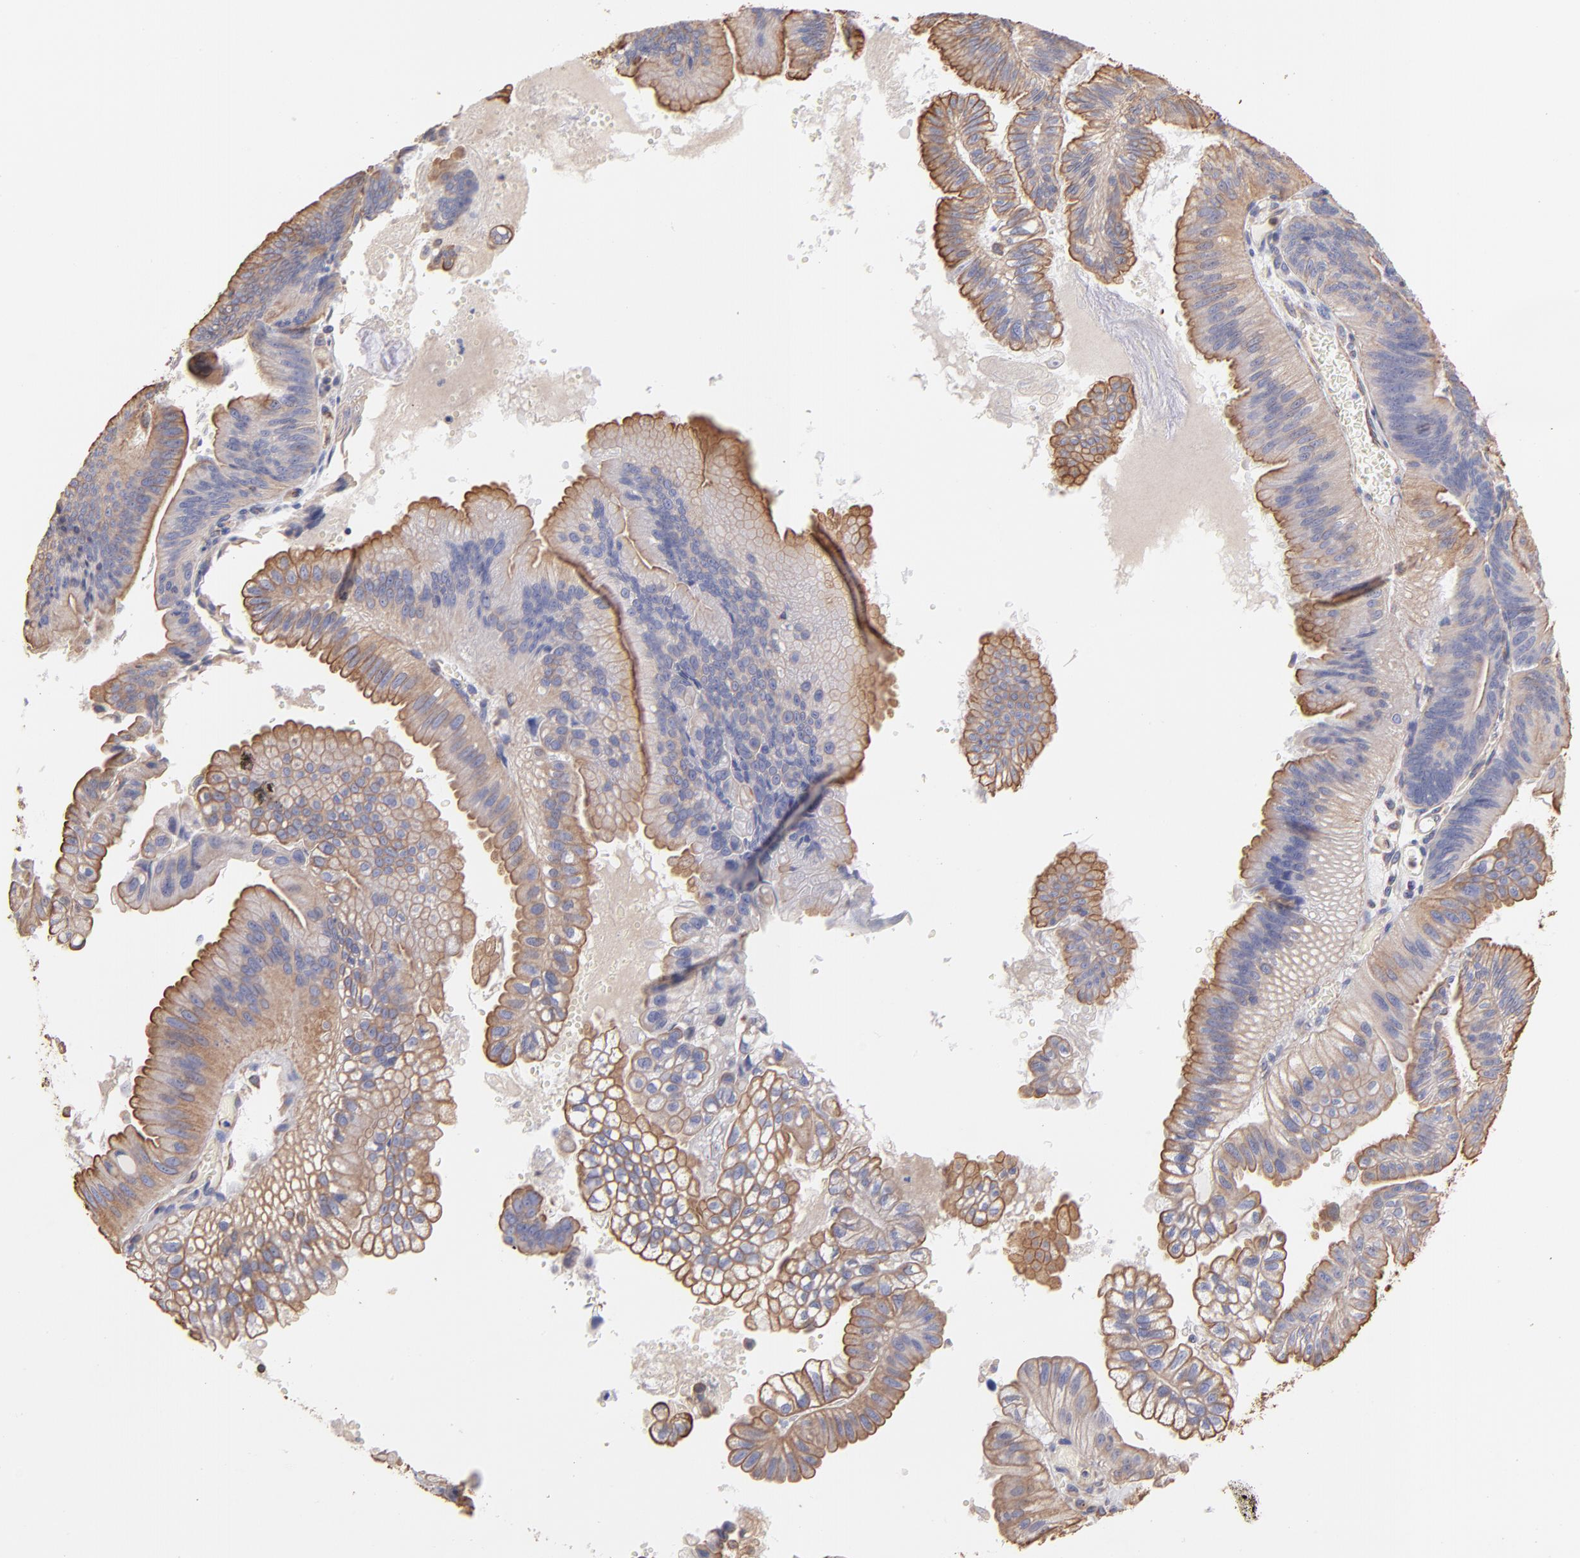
{"staining": {"intensity": "strong", "quantity": ">75%", "location": "cytoplasmic/membranous"}, "tissue": "pancreatic cancer", "cell_type": "Tumor cells", "image_type": "cancer", "snomed": [{"axis": "morphology", "description": "Adenocarcinoma, NOS"}, {"axis": "topography", "description": "Pancreas"}], "caption": "Pancreatic cancer (adenocarcinoma) stained with a brown dye demonstrates strong cytoplasmic/membranous positive positivity in about >75% of tumor cells.", "gene": "PLEC", "patient": {"sex": "male", "age": 82}}